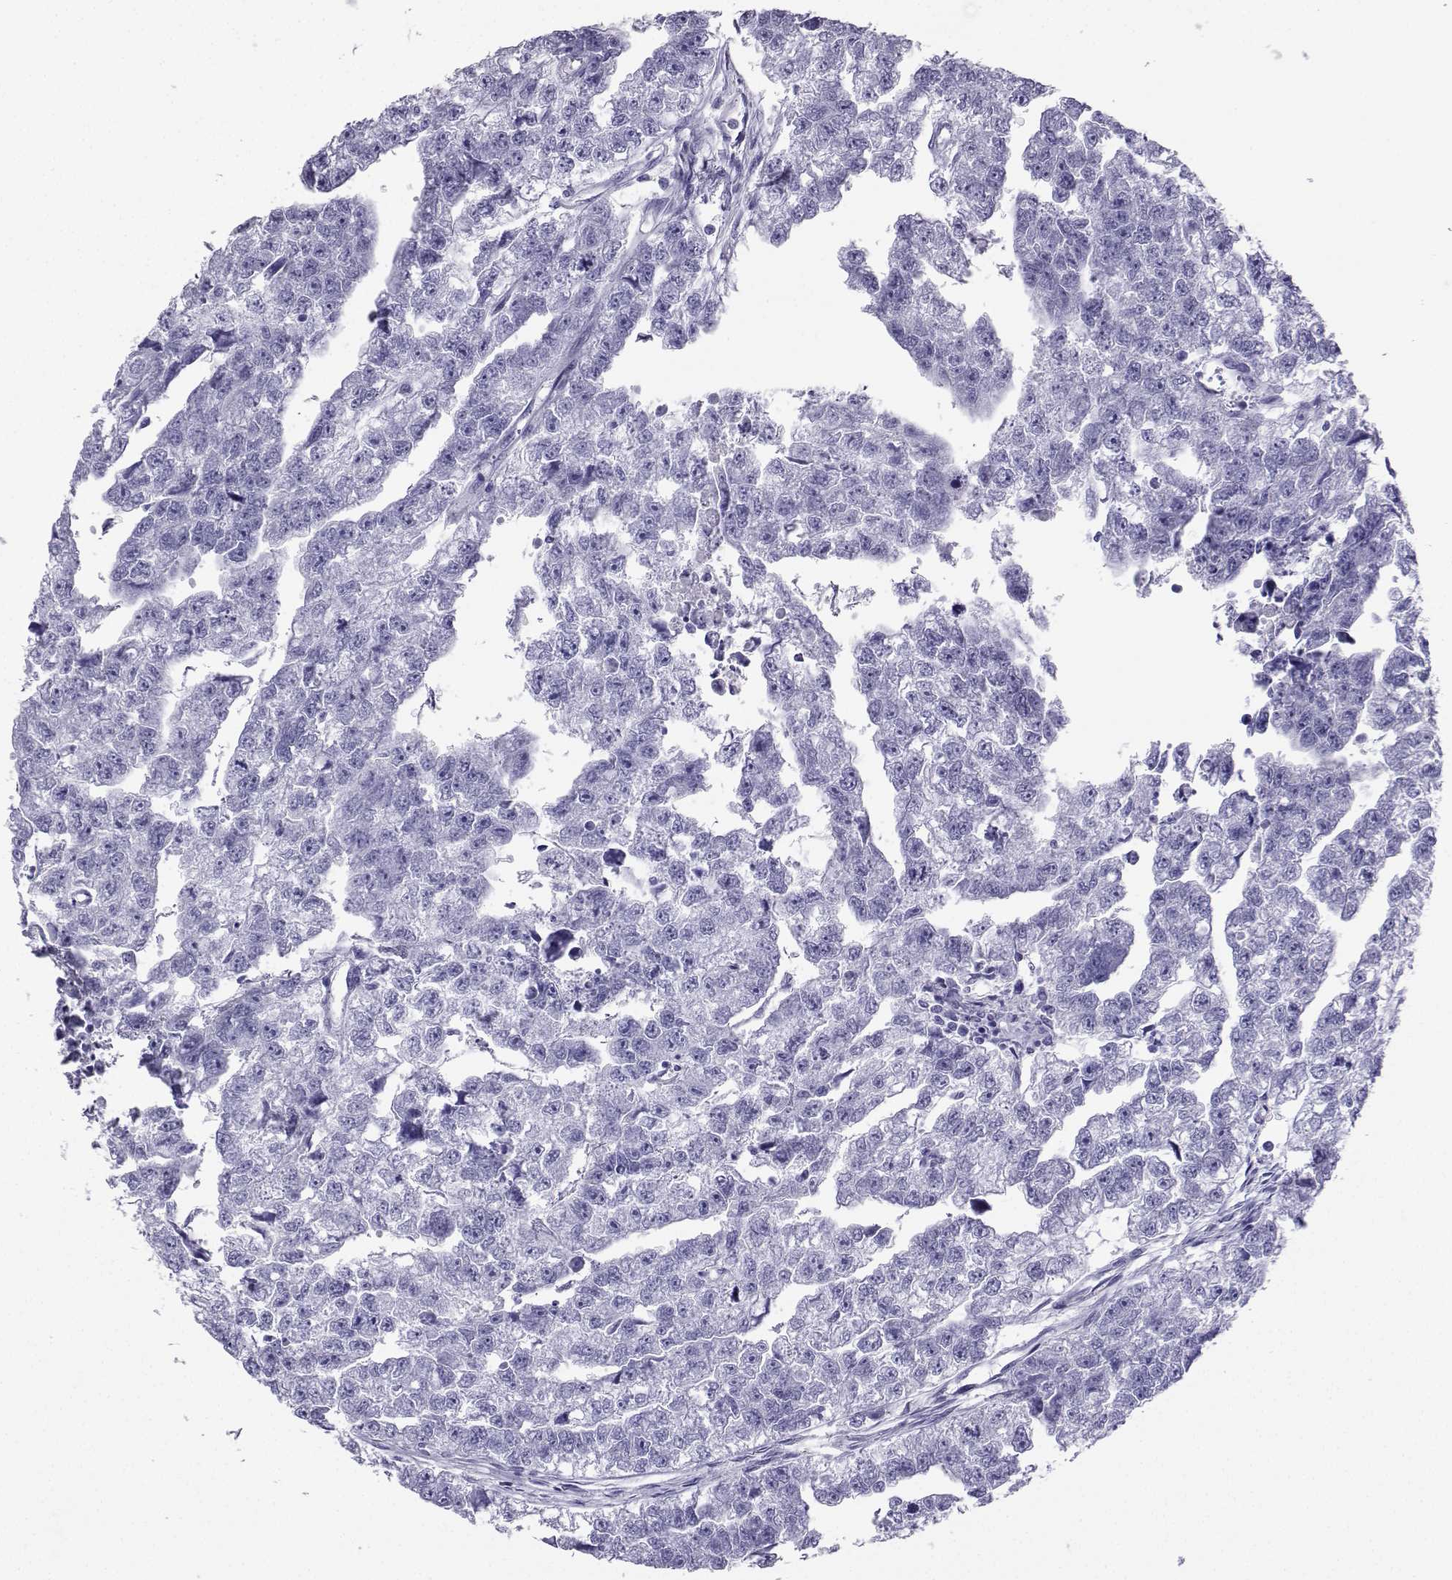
{"staining": {"intensity": "negative", "quantity": "none", "location": "none"}, "tissue": "testis cancer", "cell_type": "Tumor cells", "image_type": "cancer", "snomed": [{"axis": "morphology", "description": "Carcinoma, Embryonal, NOS"}, {"axis": "morphology", "description": "Teratoma, malignant, NOS"}, {"axis": "topography", "description": "Testis"}], "caption": "Testis malignant teratoma was stained to show a protein in brown. There is no significant staining in tumor cells.", "gene": "LORICRIN", "patient": {"sex": "male", "age": 44}}